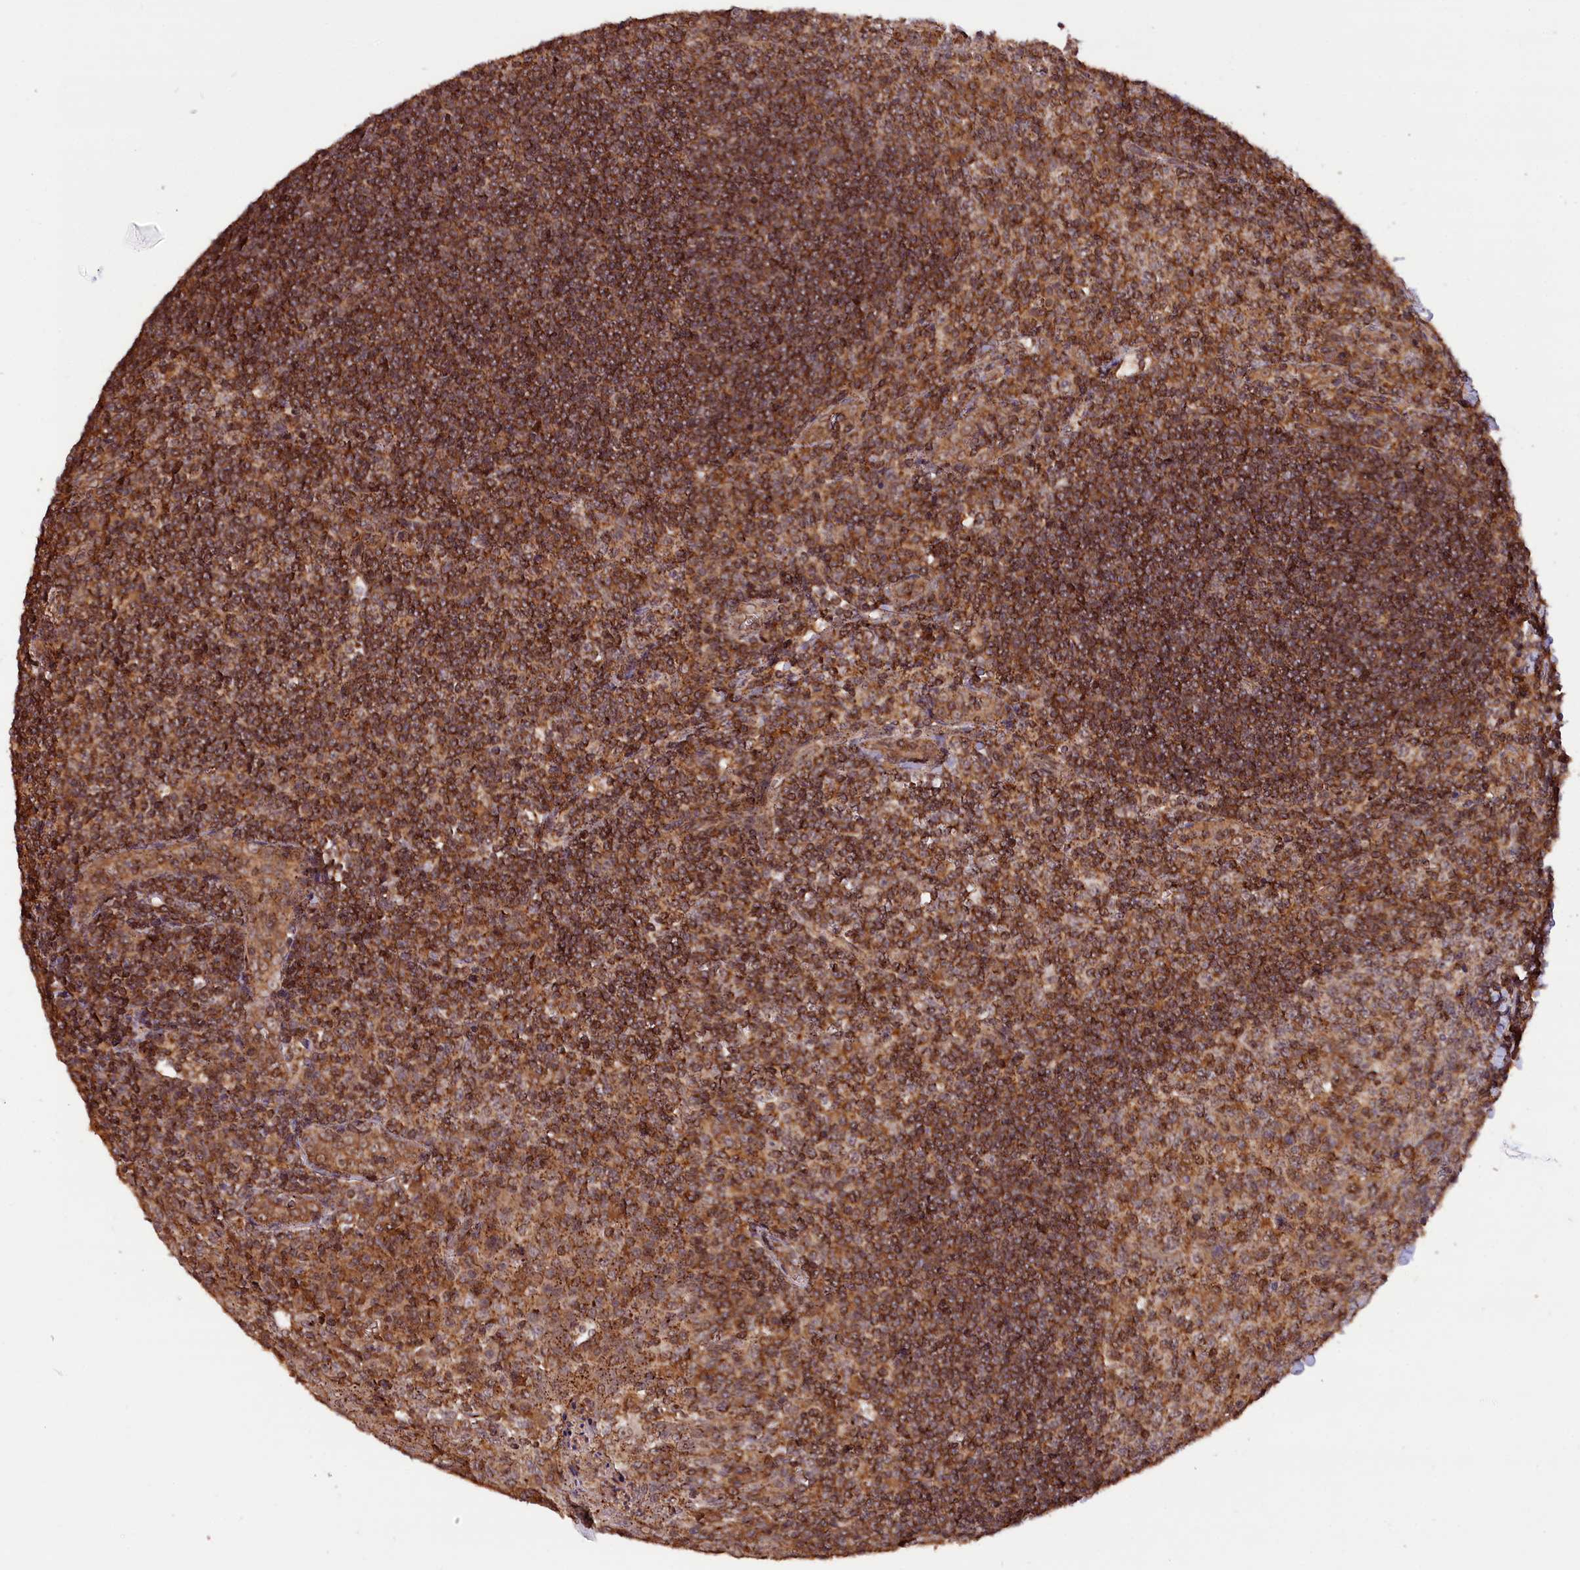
{"staining": {"intensity": "moderate", "quantity": ">75%", "location": "cytoplasmic/membranous,nuclear"}, "tissue": "tonsil", "cell_type": "Germinal center cells", "image_type": "normal", "snomed": [{"axis": "morphology", "description": "Normal tissue, NOS"}, {"axis": "topography", "description": "Tonsil"}], "caption": "Protein positivity by immunohistochemistry demonstrates moderate cytoplasmic/membranous,nuclear positivity in approximately >75% of germinal center cells in unremarkable tonsil. (brown staining indicates protein expression, while blue staining denotes nuclei).", "gene": "IST1", "patient": {"sex": "male", "age": 27}}